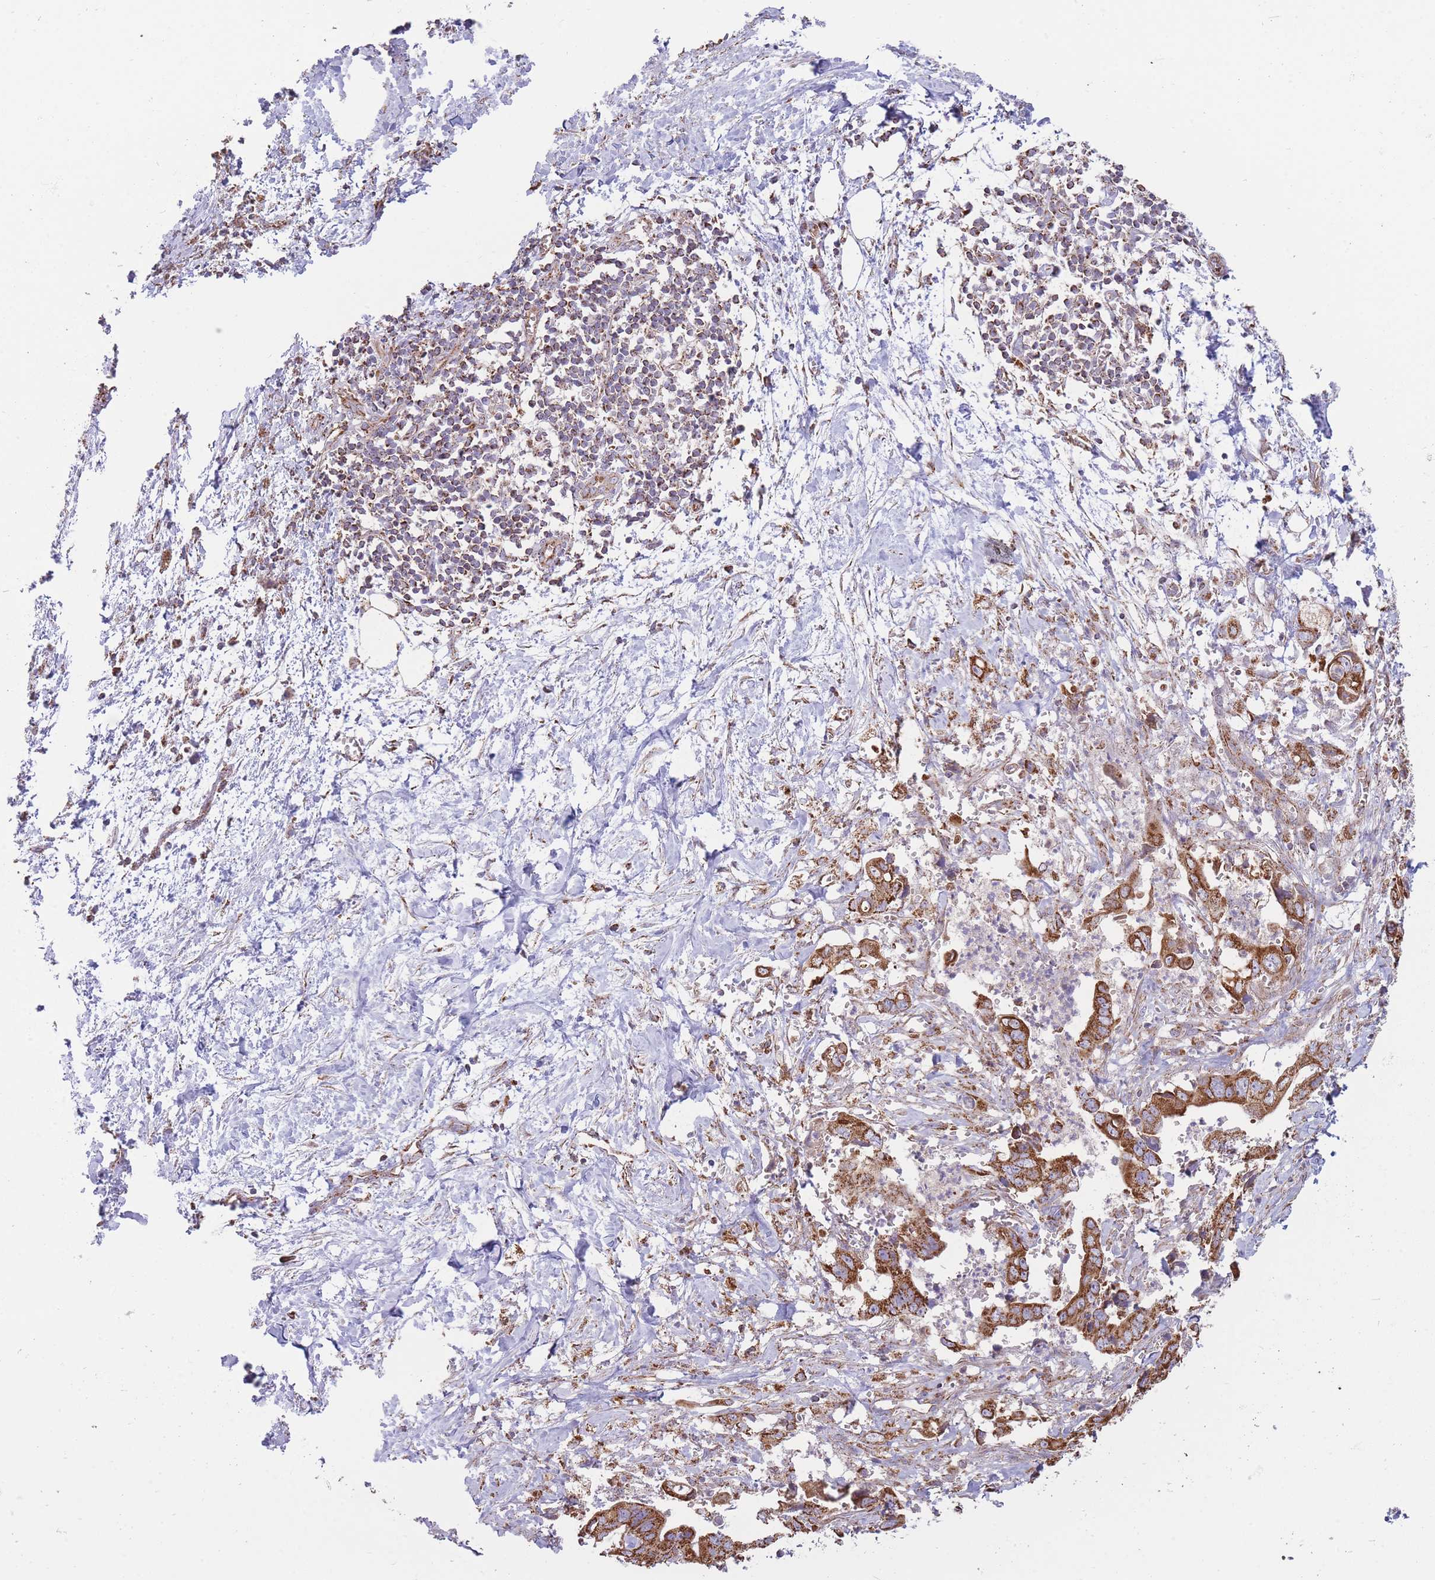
{"staining": {"intensity": "strong", "quantity": ">75%", "location": "cytoplasmic/membranous"}, "tissue": "pancreatic cancer", "cell_type": "Tumor cells", "image_type": "cancer", "snomed": [{"axis": "morphology", "description": "Adenocarcinoma, NOS"}, {"axis": "topography", "description": "Pancreas"}], "caption": "Tumor cells exhibit high levels of strong cytoplasmic/membranous expression in about >75% of cells in pancreatic cancer (adenocarcinoma). (DAB (3,3'-diaminobenzidine) = brown stain, brightfield microscopy at high magnification).", "gene": "KIF16B", "patient": {"sex": "male", "age": 61}}